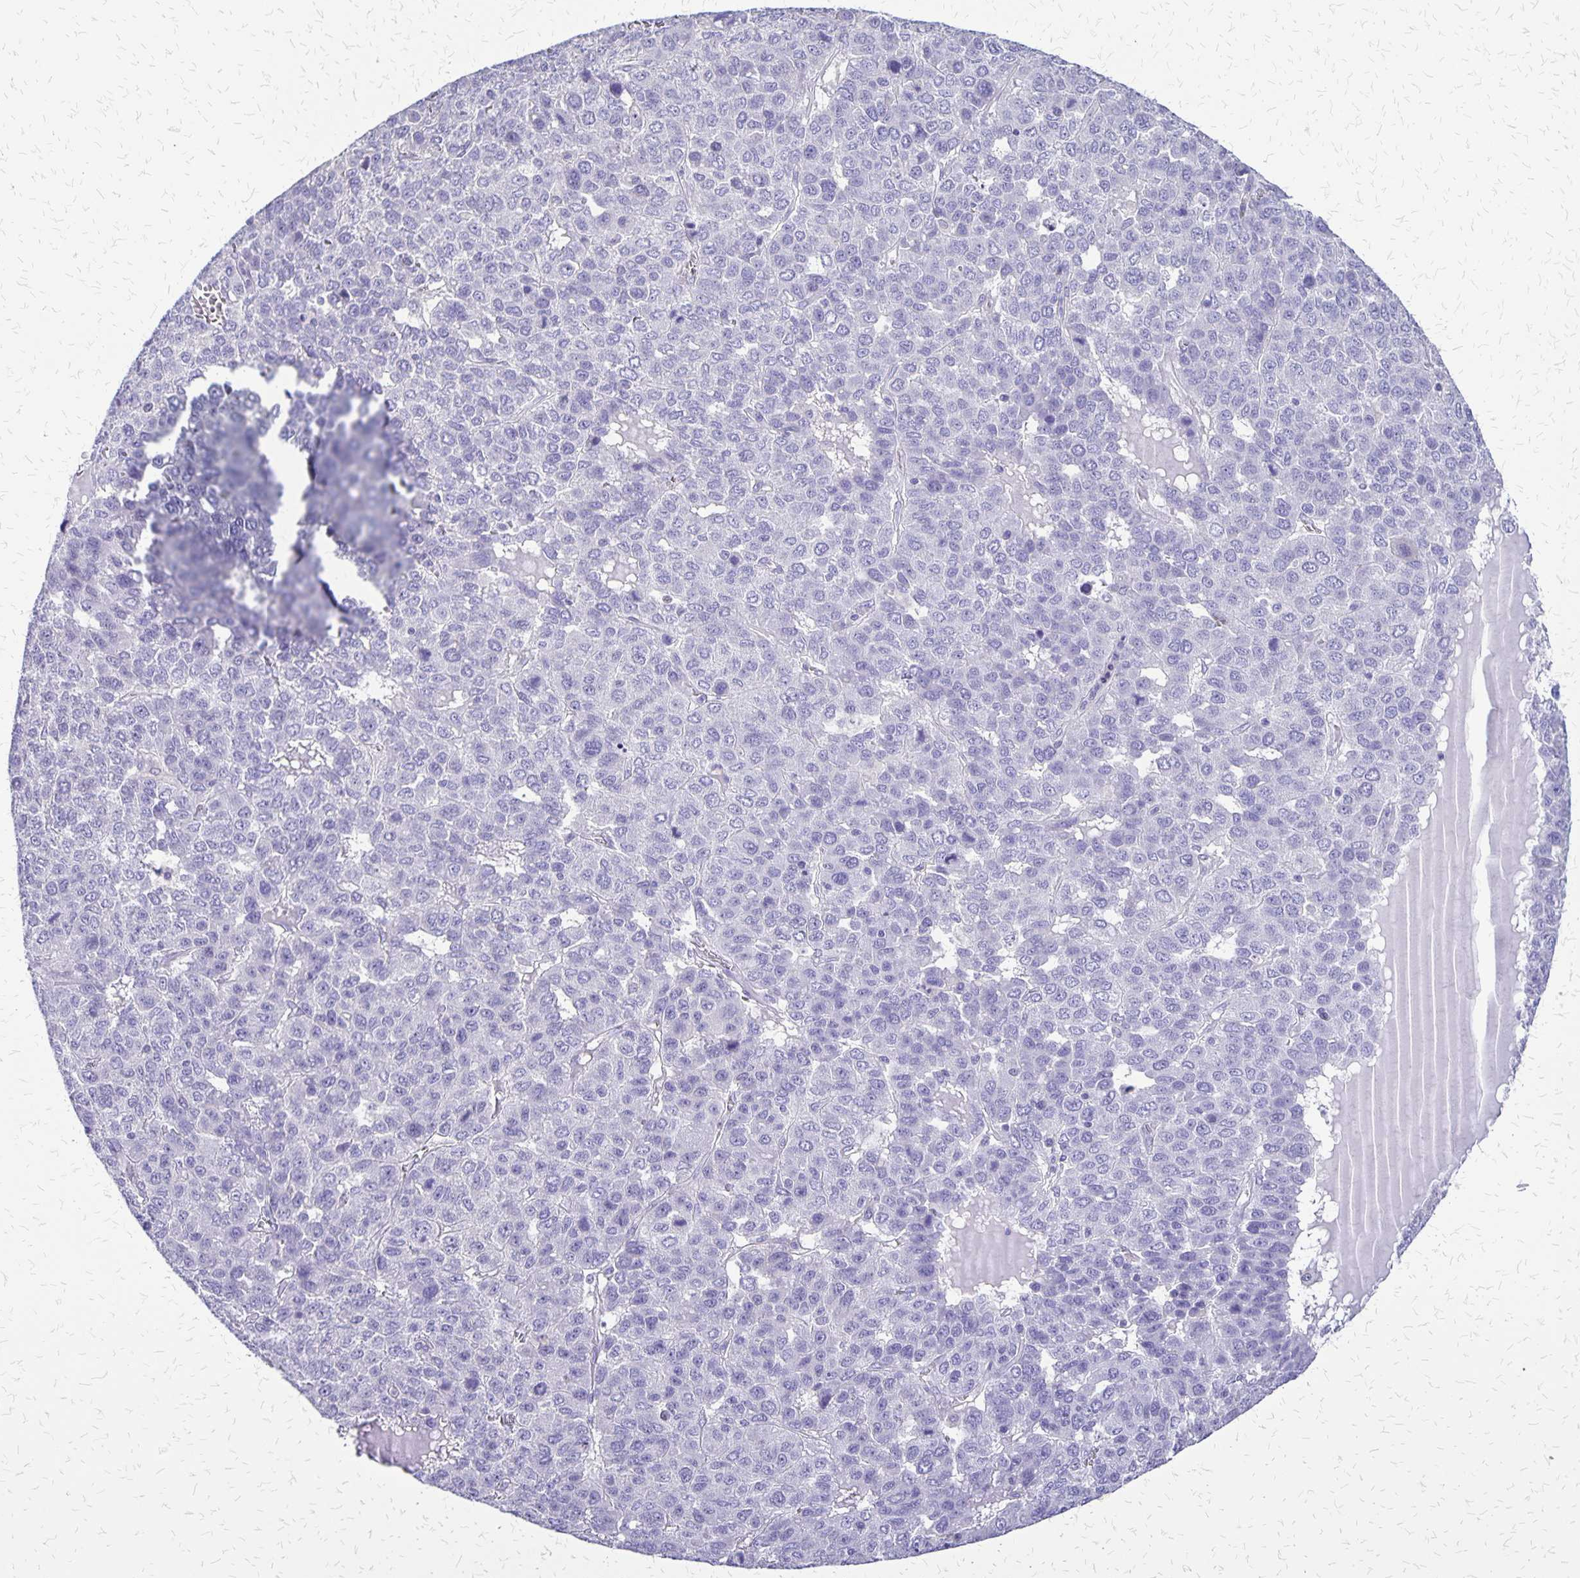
{"staining": {"intensity": "negative", "quantity": "none", "location": "none"}, "tissue": "liver cancer", "cell_type": "Tumor cells", "image_type": "cancer", "snomed": [{"axis": "morphology", "description": "Carcinoma, Hepatocellular, NOS"}, {"axis": "topography", "description": "Liver"}], "caption": "An immunohistochemistry (IHC) histopathology image of liver cancer (hepatocellular carcinoma) is shown. There is no staining in tumor cells of liver cancer (hepatocellular carcinoma). The staining was performed using DAB (3,3'-diaminobenzidine) to visualize the protein expression in brown, while the nuclei were stained in blue with hematoxylin (Magnification: 20x).", "gene": "SI", "patient": {"sex": "male", "age": 69}}